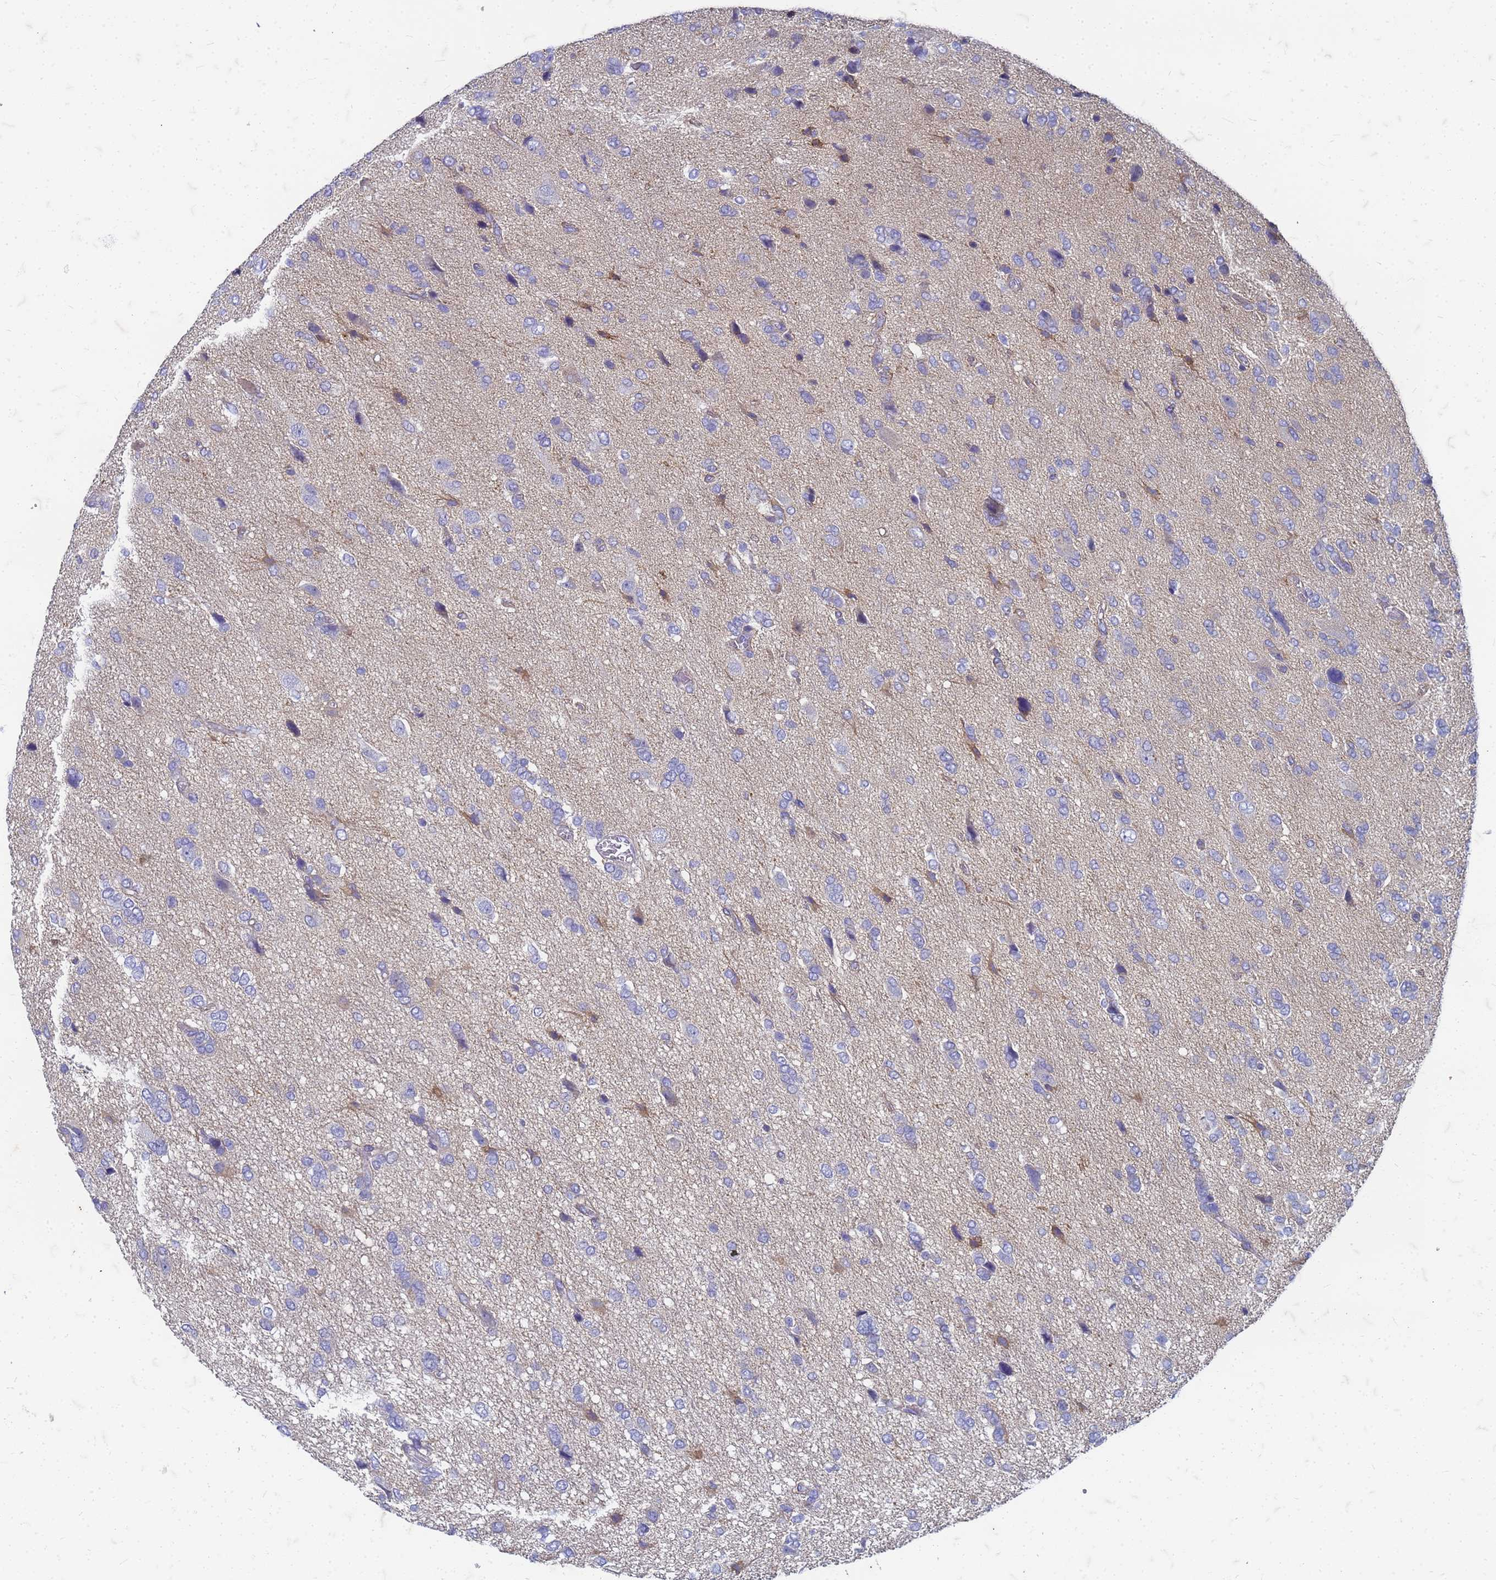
{"staining": {"intensity": "negative", "quantity": "none", "location": "none"}, "tissue": "glioma", "cell_type": "Tumor cells", "image_type": "cancer", "snomed": [{"axis": "morphology", "description": "Glioma, malignant, High grade"}, {"axis": "topography", "description": "Brain"}], "caption": "IHC image of neoplastic tissue: glioma stained with DAB (3,3'-diaminobenzidine) reveals no significant protein positivity in tumor cells. Nuclei are stained in blue.", "gene": "TRIM64B", "patient": {"sex": "female", "age": 59}}